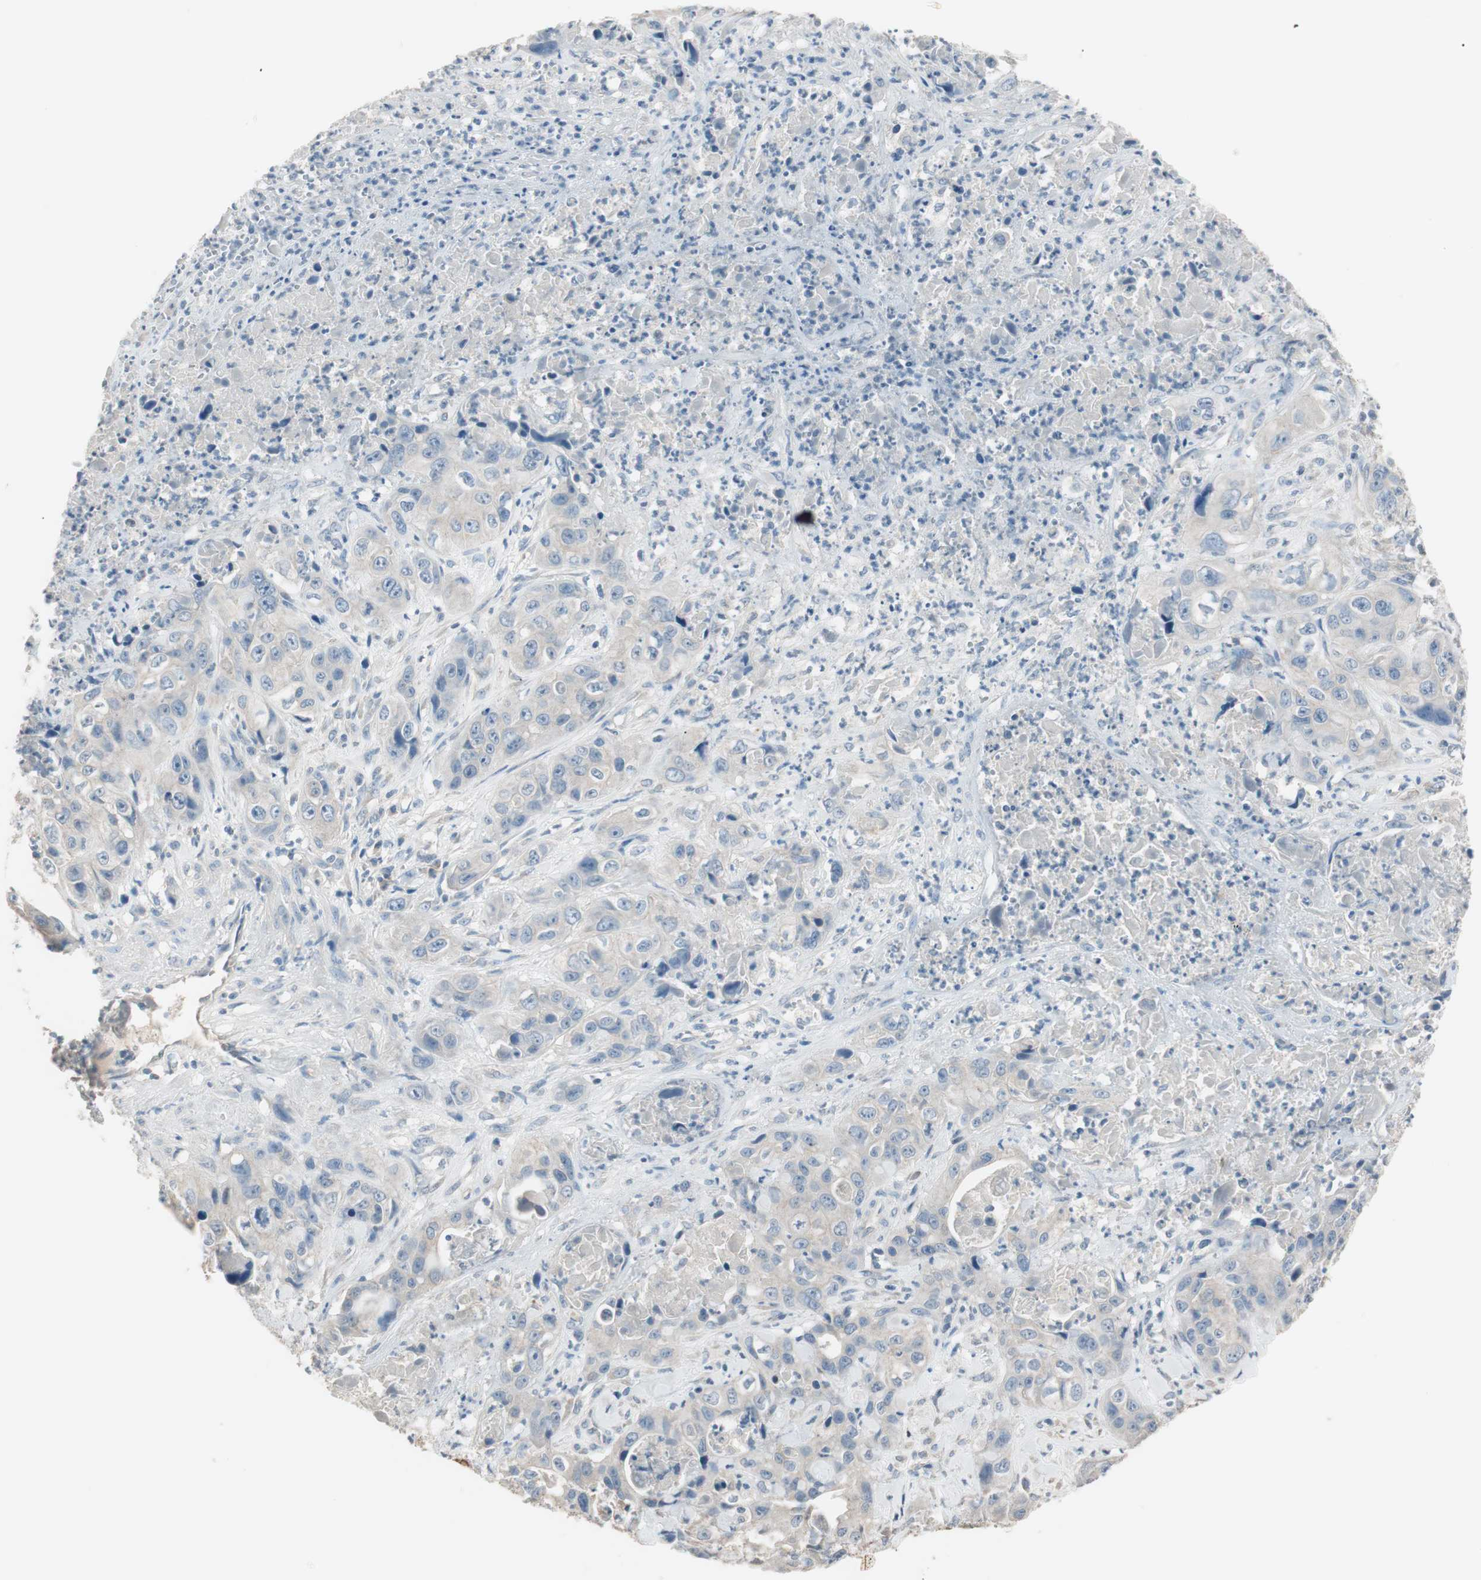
{"staining": {"intensity": "weak", "quantity": ">75%", "location": "cytoplasmic/membranous"}, "tissue": "liver cancer", "cell_type": "Tumor cells", "image_type": "cancer", "snomed": [{"axis": "morphology", "description": "Cholangiocarcinoma"}, {"axis": "topography", "description": "Liver"}], "caption": "An image showing weak cytoplasmic/membranous positivity in approximately >75% of tumor cells in liver cholangiocarcinoma, as visualized by brown immunohistochemical staining.", "gene": "KHK", "patient": {"sex": "female", "age": 61}}